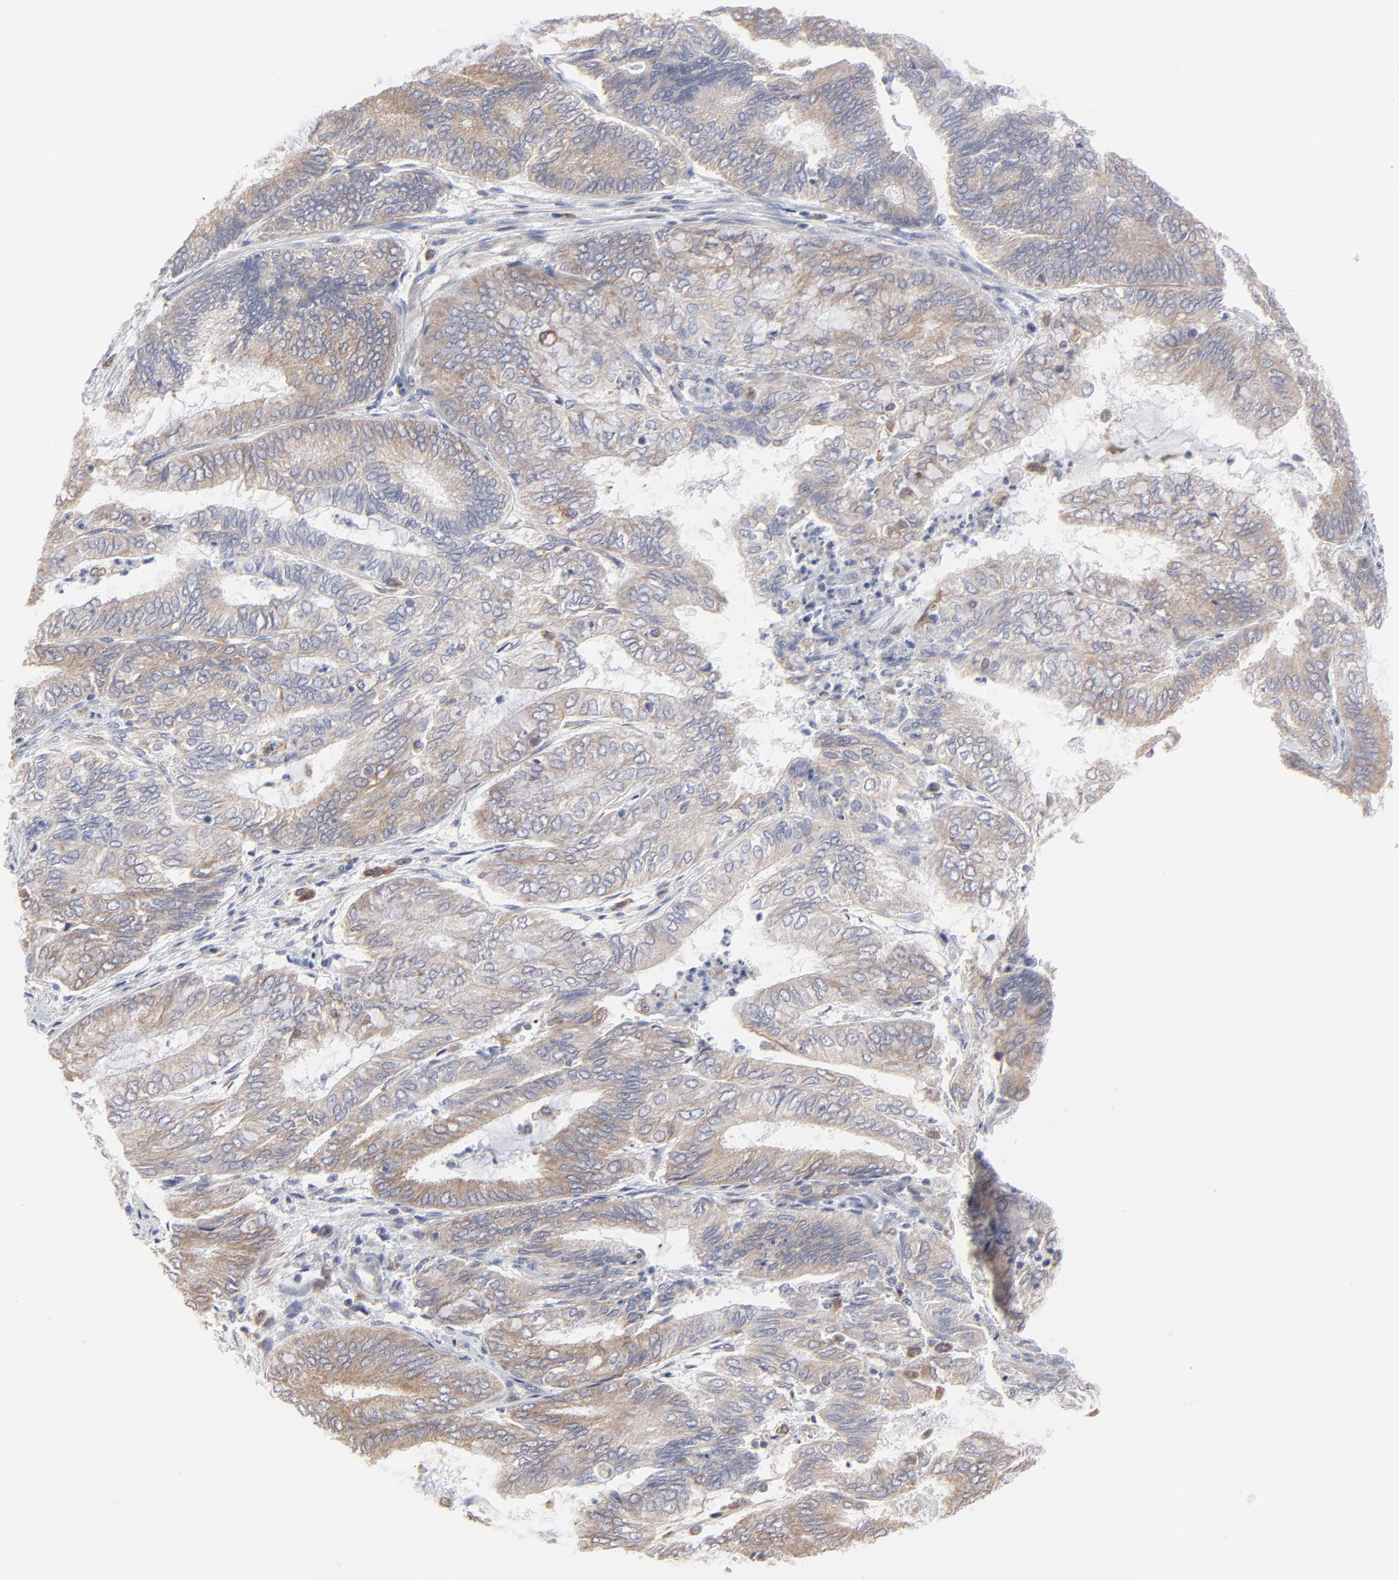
{"staining": {"intensity": "weak", "quantity": ">75%", "location": "cytoplasmic/membranous"}, "tissue": "endometrial cancer", "cell_type": "Tumor cells", "image_type": "cancer", "snomed": [{"axis": "morphology", "description": "Adenocarcinoma, NOS"}, {"axis": "topography", "description": "Endometrium"}], "caption": "Immunohistochemistry of endometrial cancer (adenocarcinoma) displays low levels of weak cytoplasmic/membranous positivity in about >75% of tumor cells.", "gene": "TRIM22", "patient": {"sex": "female", "age": 59}}